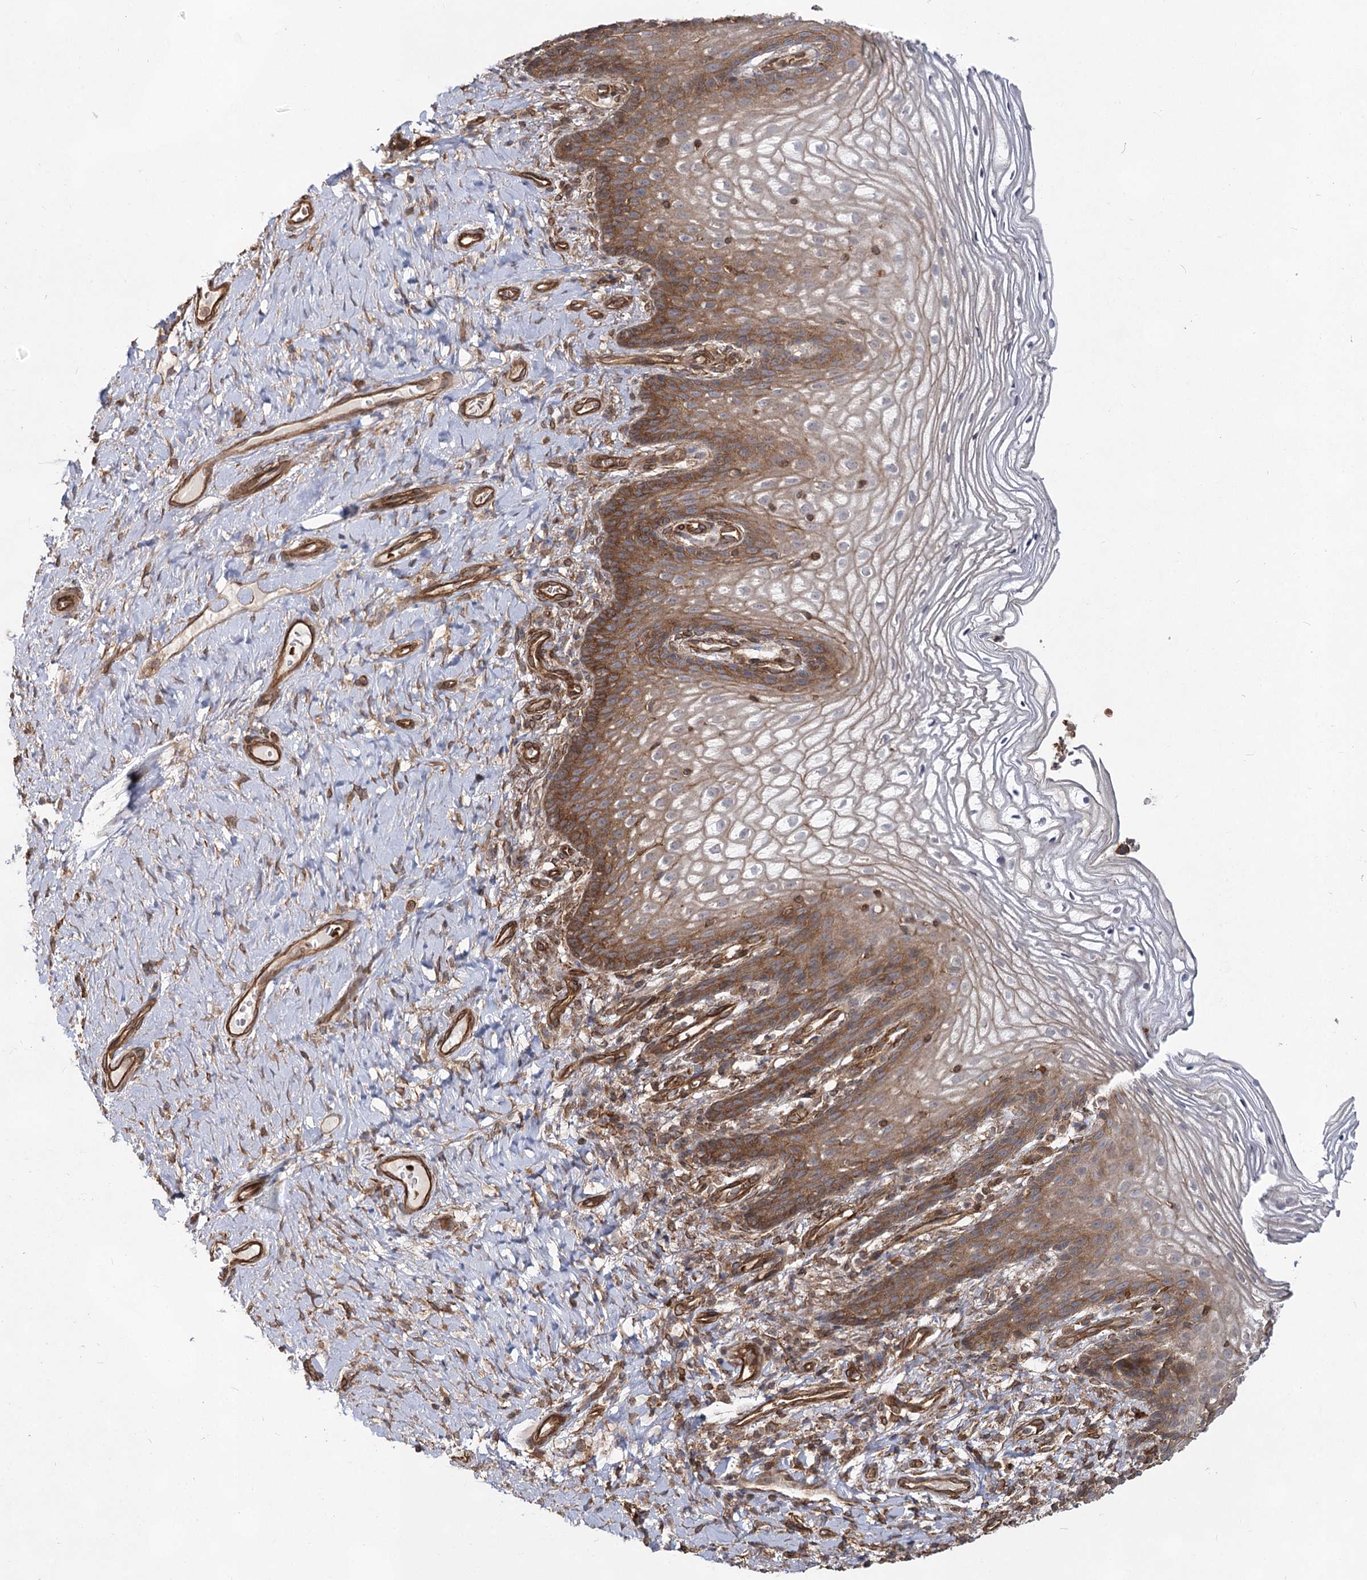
{"staining": {"intensity": "strong", "quantity": "25%-75%", "location": "cytoplasmic/membranous"}, "tissue": "vagina", "cell_type": "Squamous epithelial cells", "image_type": "normal", "snomed": [{"axis": "morphology", "description": "Normal tissue, NOS"}, {"axis": "topography", "description": "Vagina"}], "caption": "Squamous epithelial cells demonstrate strong cytoplasmic/membranous positivity in about 25%-75% of cells in unremarkable vagina.", "gene": "IQSEC1", "patient": {"sex": "female", "age": 60}}